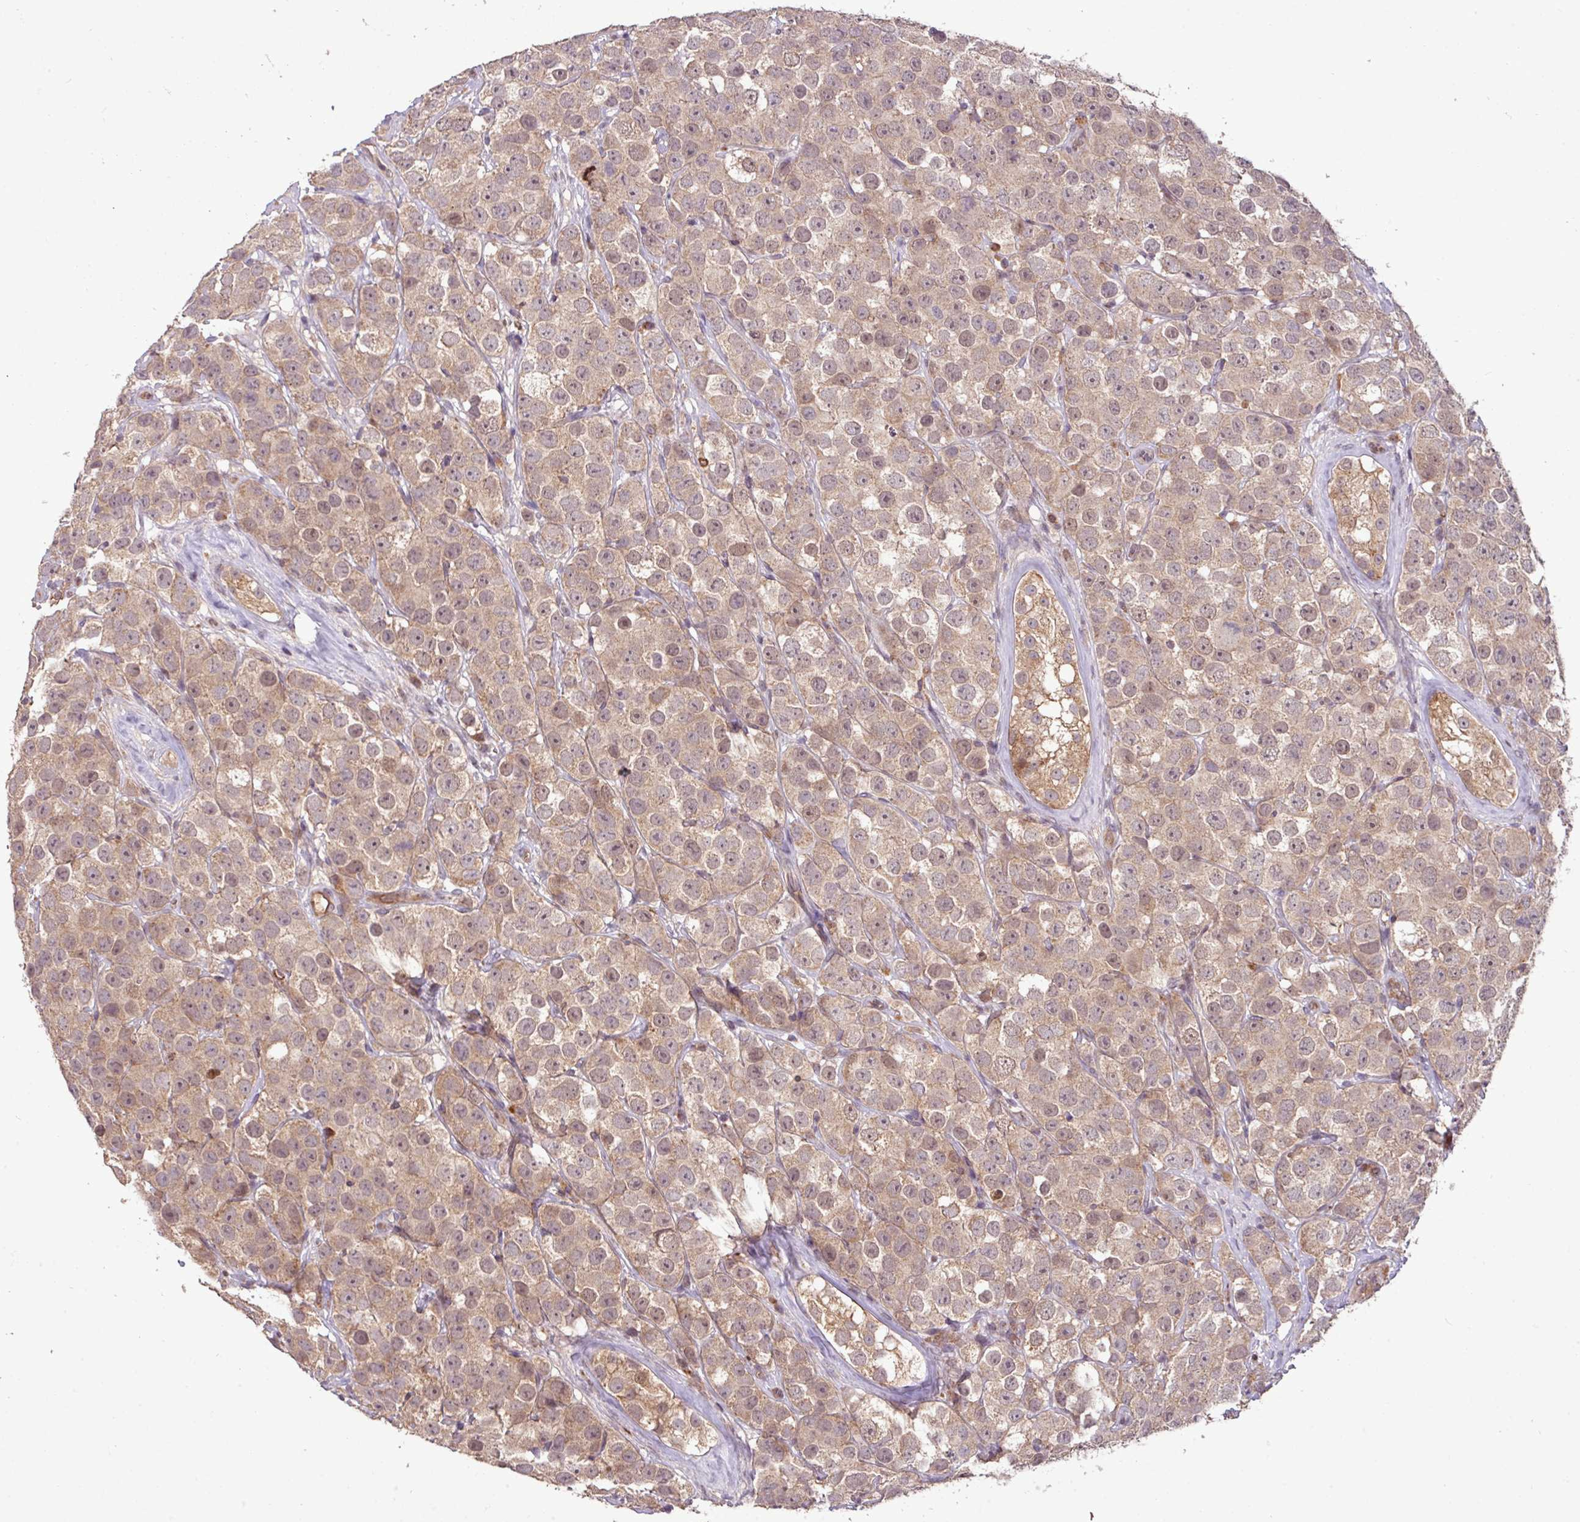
{"staining": {"intensity": "weak", "quantity": ">75%", "location": "cytoplasmic/membranous,nuclear"}, "tissue": "testis cancer", "cell_type": "Tumor cells", "image_type": "cancer", "snomed": [{"axis": "morphology", "description": "Seminoma, NOS"}, {"axis": "topography", "description": "Testis"}], "caption": "Testis seminoma was stained to show a protein in brown. There is low levels of weak cytoplasmic/membranous and nuclear staining in approximately >75% of tumor cells.", "gene": "YPEL3", "patient": {"sex": "male", "age": 28}}